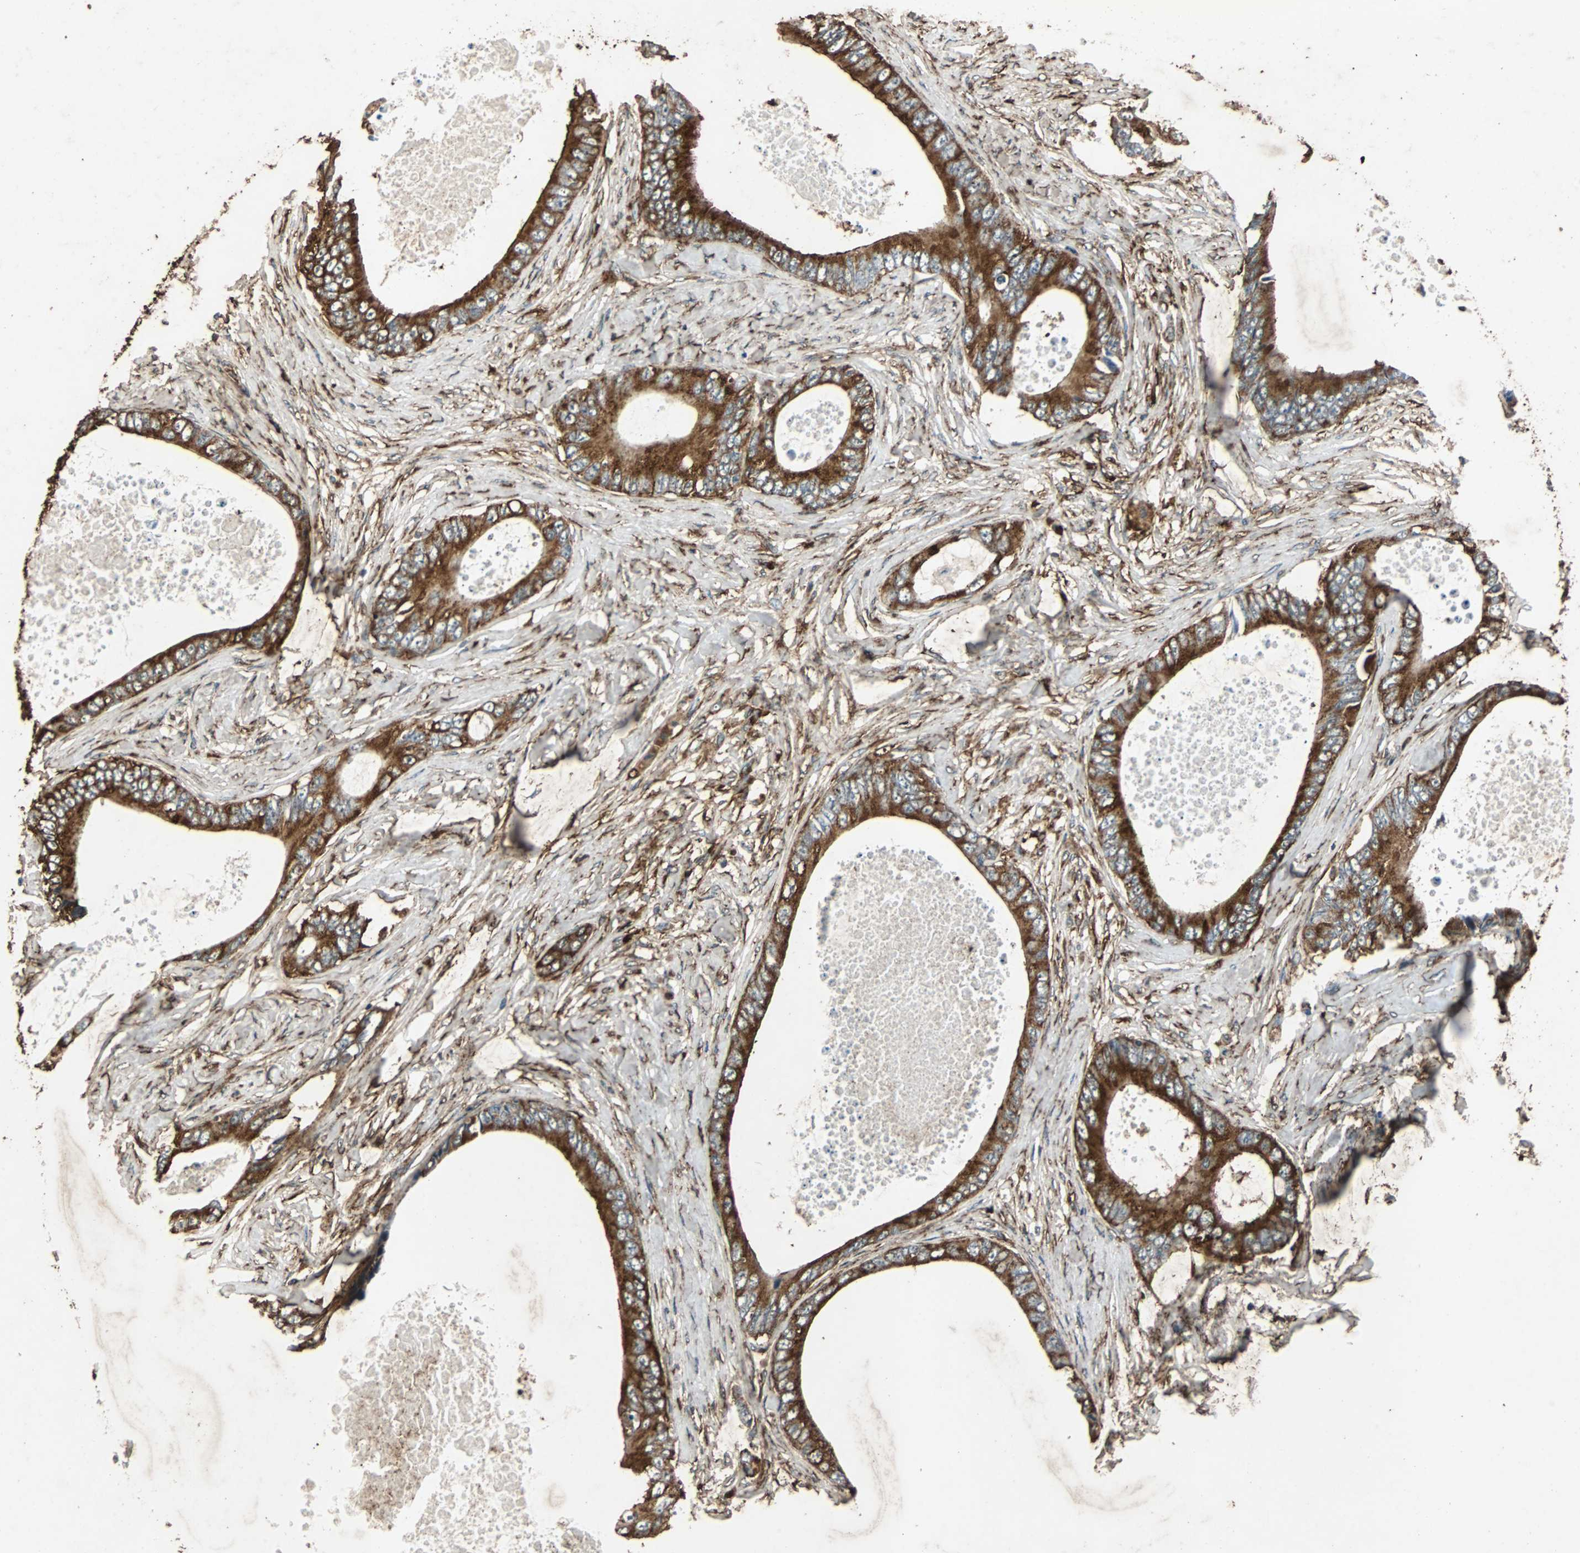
{"staining": {"intensity": "strong", "quantity": ">75%", "location": "cytoplasmic/membranous"}, "tissue": "colorectal cancer", "cell_type": "Tumor cells", "image_type": "cancer", "snomed": [{"axis": "morphology", "description": "Normal tissue, NOS"}, {"axis": "morphology", "description": "Adenocarcinoma, NOS"}, {"axis": "topography", "description": "Rectum"}, {"axis": "topography", "description": "Peripheral nerve tissue"}], "caption": "Colorectal cancer (adenocarcinoma) stained for a protein demonstrates strong cytoplasmic/membranous positivity in tumor cells. The staining is performed using DAB brown chromogen to label protein expression. The nuclei are counter-stained blue using hematoxylin.", "gene": "NAA10", "patient": {"sex": "female", "age": 77}}